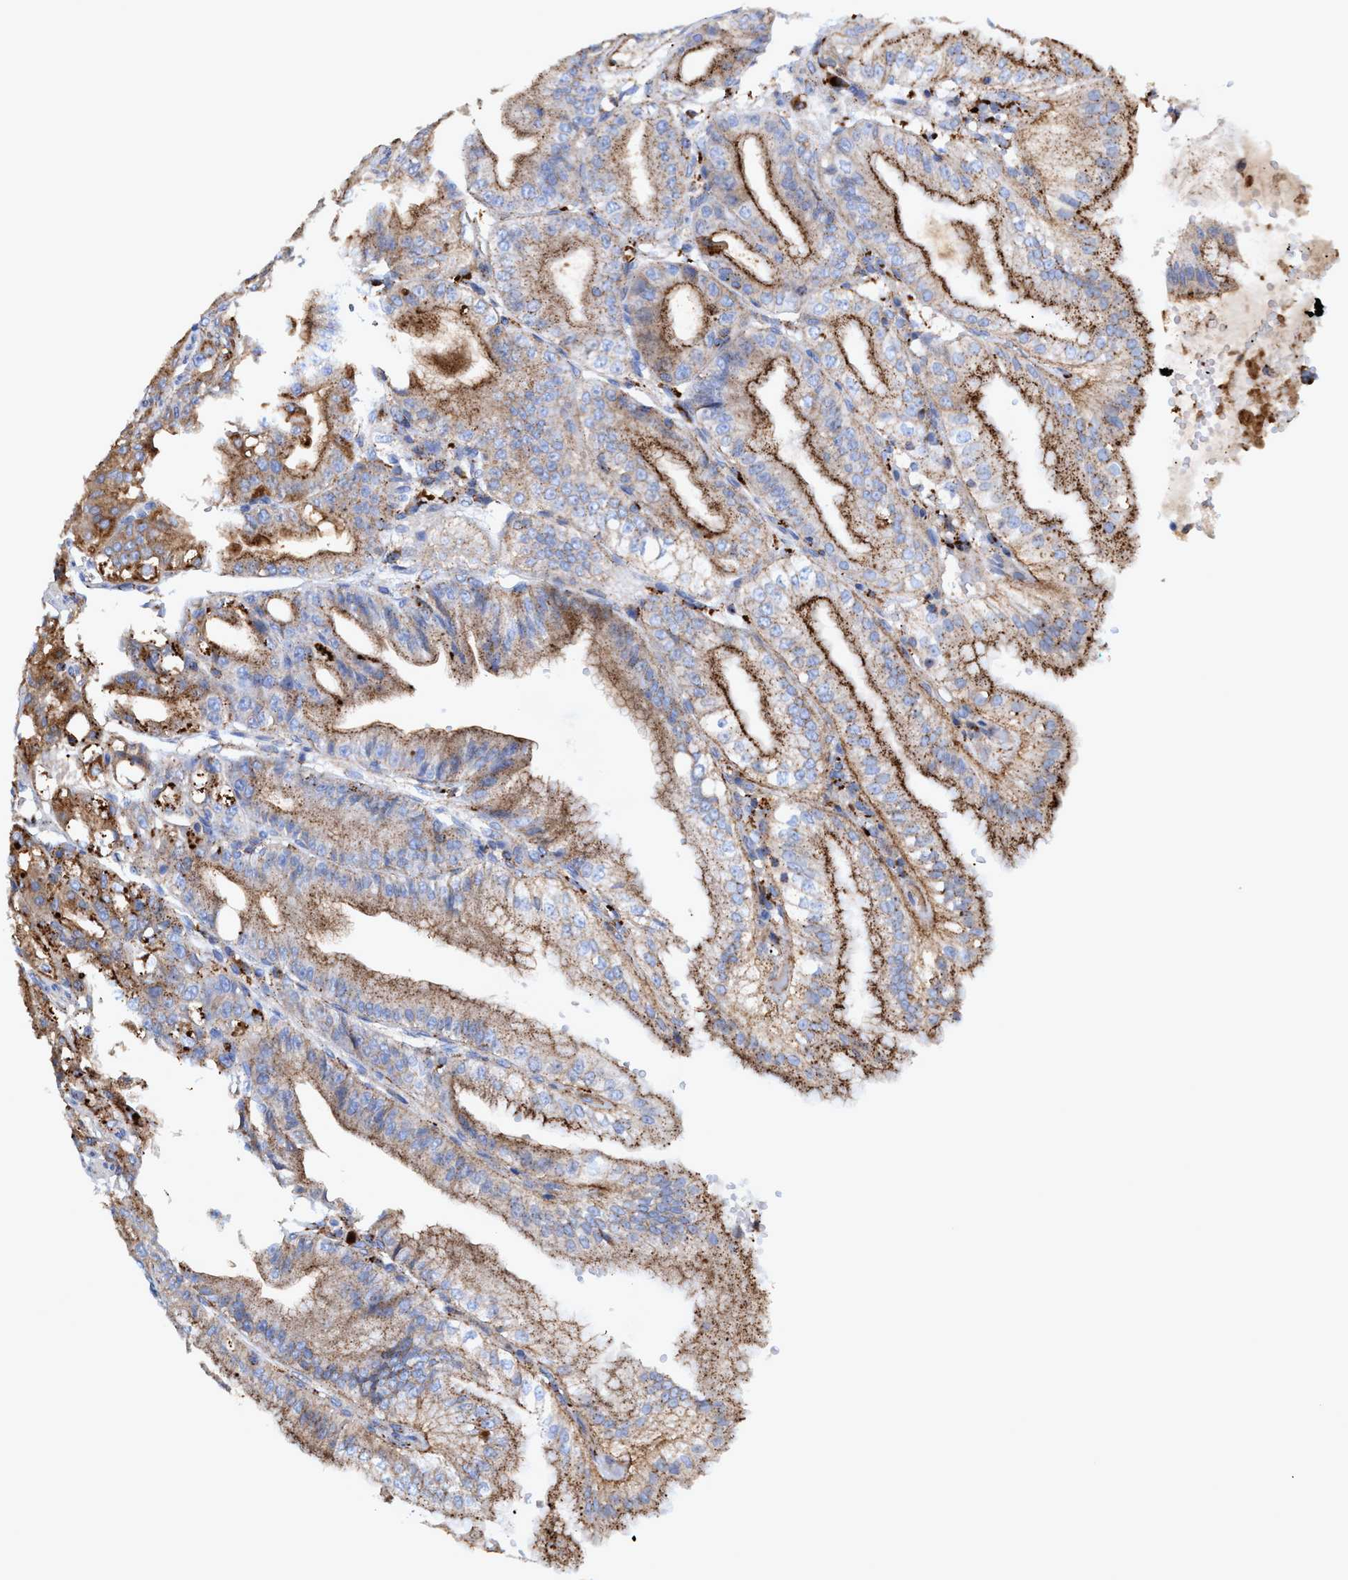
{"staining": {"intensity": "strong", "quantity": "25%-75%", "location": "cytoplasmic/membranous"}, "tissue": "stomach", "cell_type": "Glandular cells", "image_type": "normal", "snomed": [{"axis": "morphology", "description": "Normal tissue, NOS"}, {"axis": "topography", "description": "Stomach, lower"}], "caption": "Immunohistochemical staining of normal human stomach displays 25%-75% levels of strong cytoplasmic/membranous protein staining in approximately 25%-75% of glandular cells.", "gene": "TRIM65", "patient": {"sex": "male", "age": 71}}